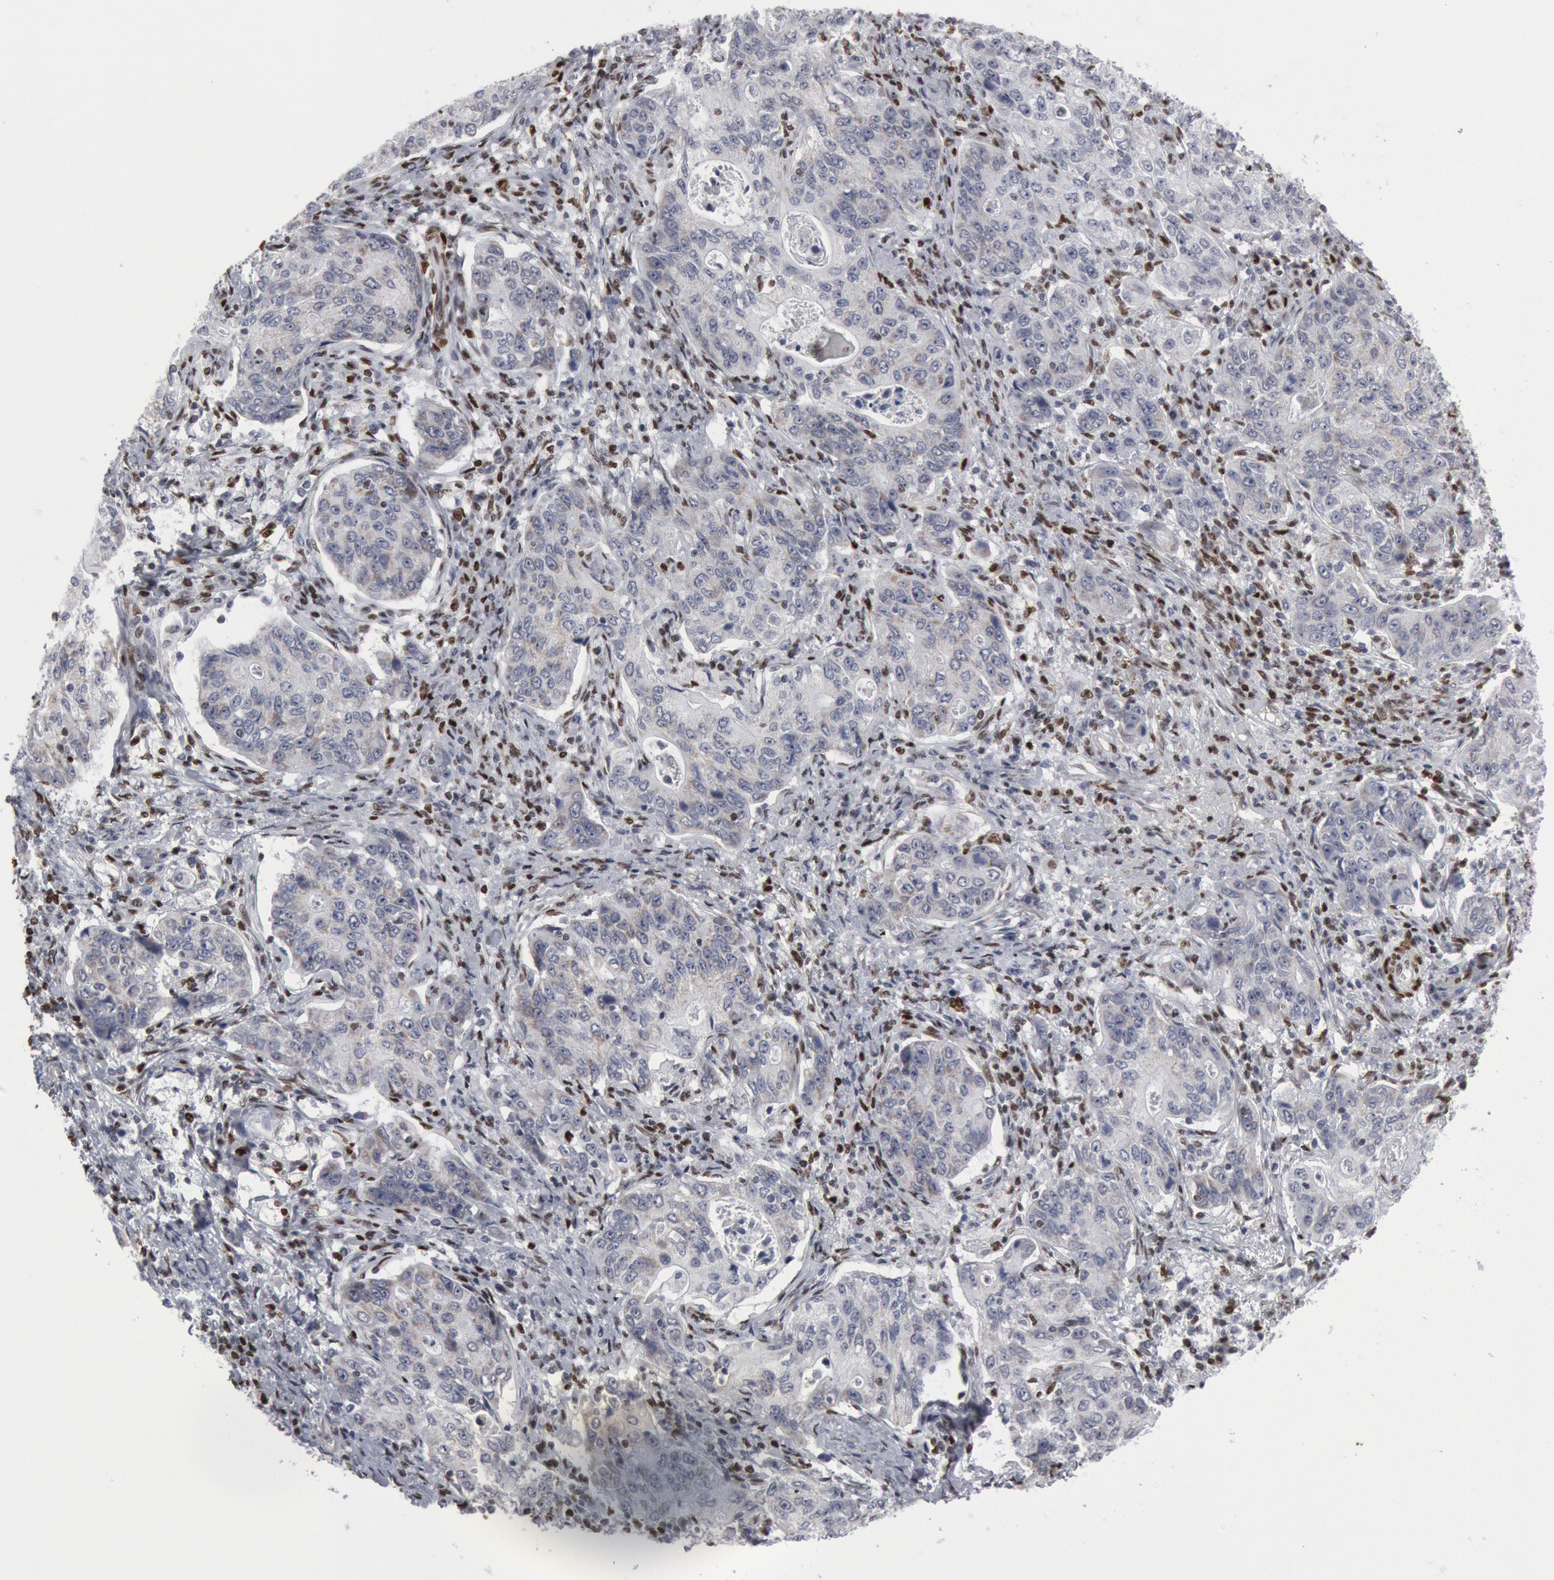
{"staining": {"intensity": "negative", "quantity": "none", "location": "none"}, "tissue": "stomach cancer", "cell_type": "Tumor cells", "image_type": "cancer", "snomed": [{"axis": "morphology", "description": "Adenocarcinoma, NOS"}, {"axis": "topography", "description": "Esophagus"}, {"axis": "topography", "description": "Stomach"}], "caption": "Immunohistochemistry histopathology image of neoplastic tissue: human stomach cancer (adenocarcinoma) stained with DAB shows no significant protein positivity in tumor cells.", "gene": "MECP2", "patient": {"sex": "male", "age": 74}}